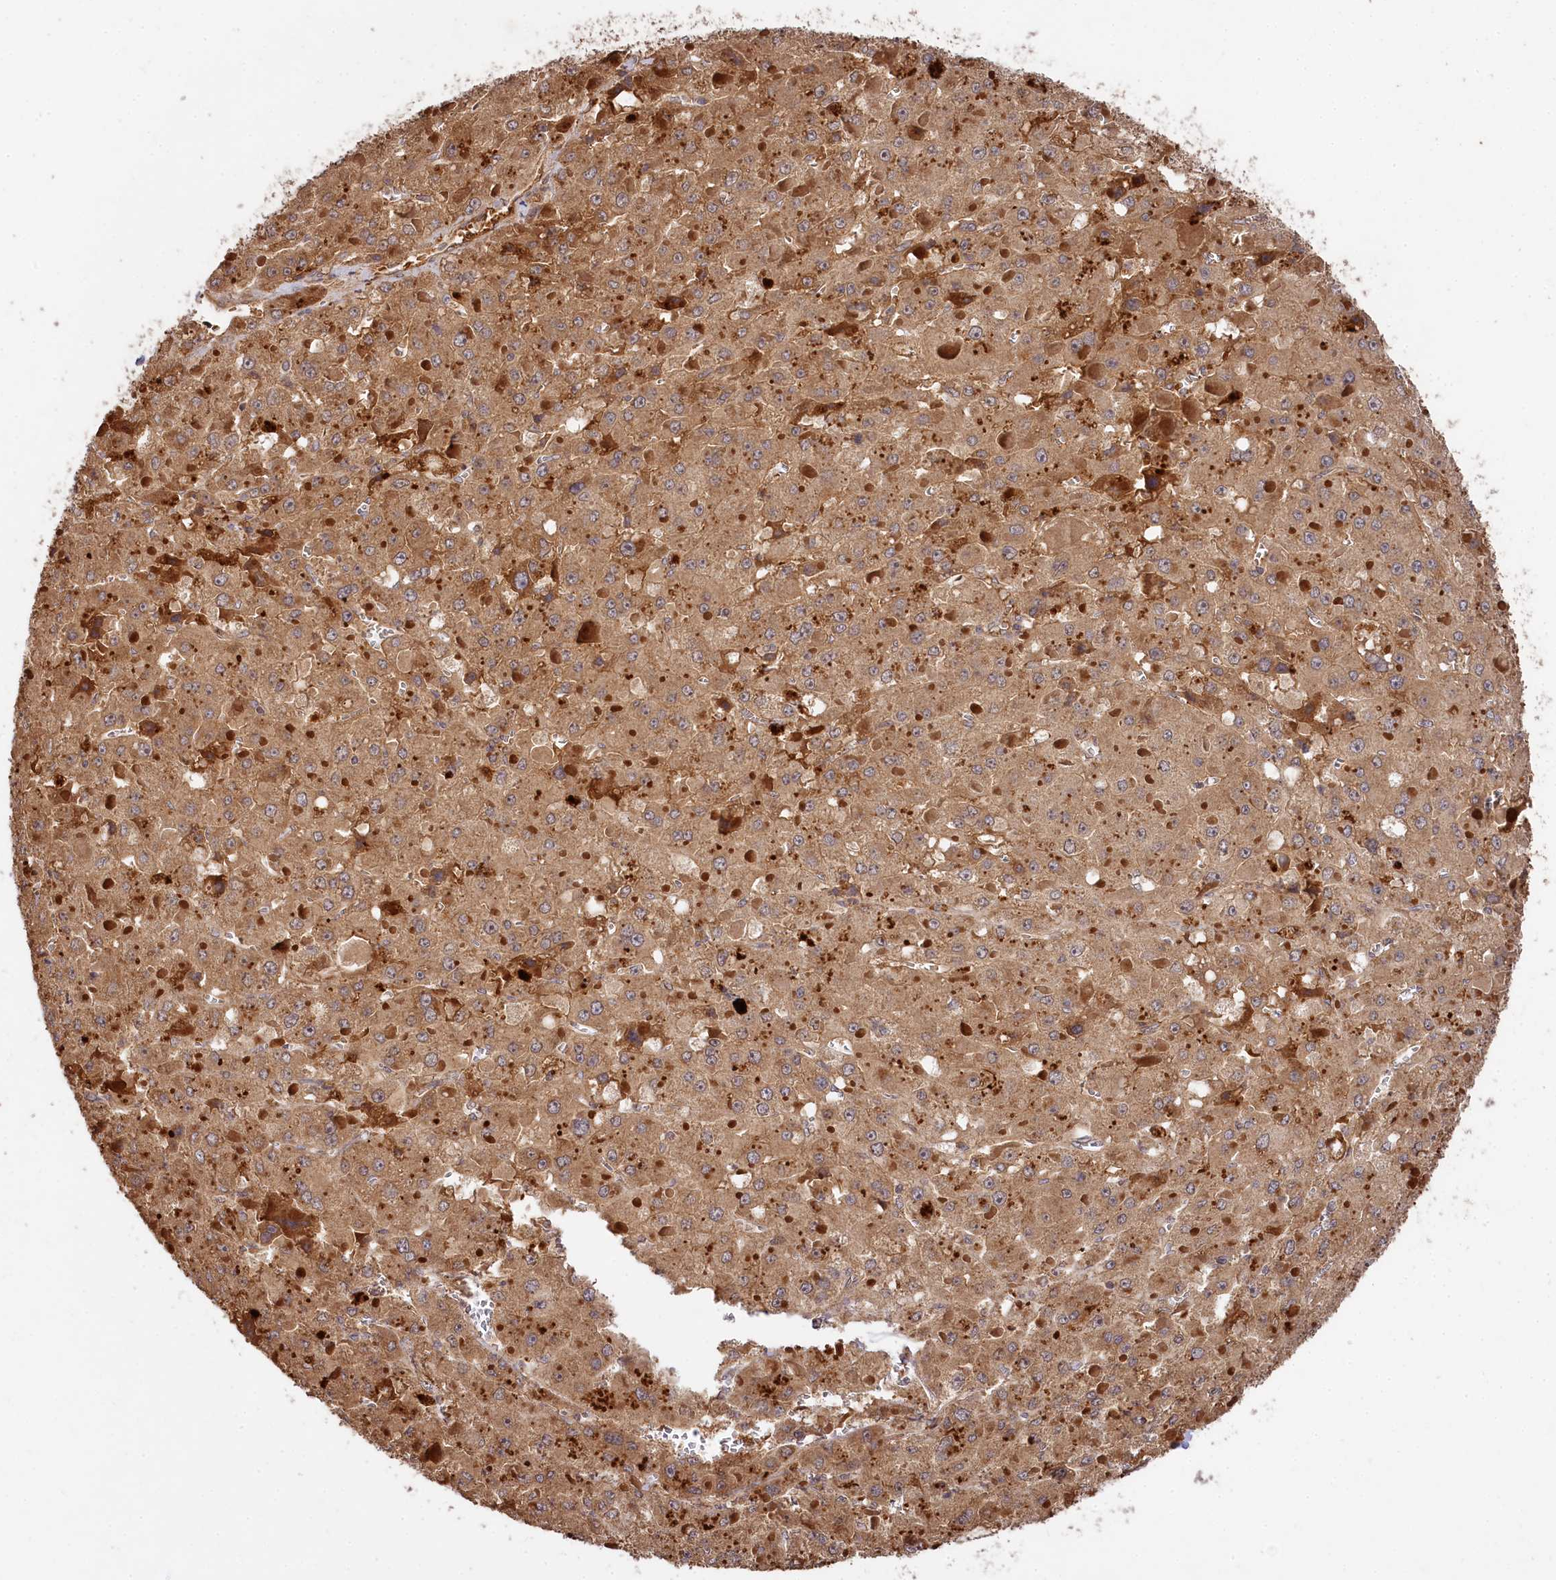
{"staining": {"intensity": "moderate", "quantity": ">75%", "location": "cytoplasmic/membranous"}, "tissue": "liver cancer", "cell_type": "Tumor cells", "image_type": "cancer", "snomed": [{"axis": "morphology", "description": "Carcinoma, Hepatocellular, NOS"}, {"axis": "topography", "description": "Liver"}], "caption": "Brown immunohistochemical staining in human liver cancer displays moderate cytoplasmic/membranous positivity in about >75% of tumor cells. Nuclei are stained in blue.", "gene": "MCF2L2", "patient": {"sex": "female", "age": 73}}